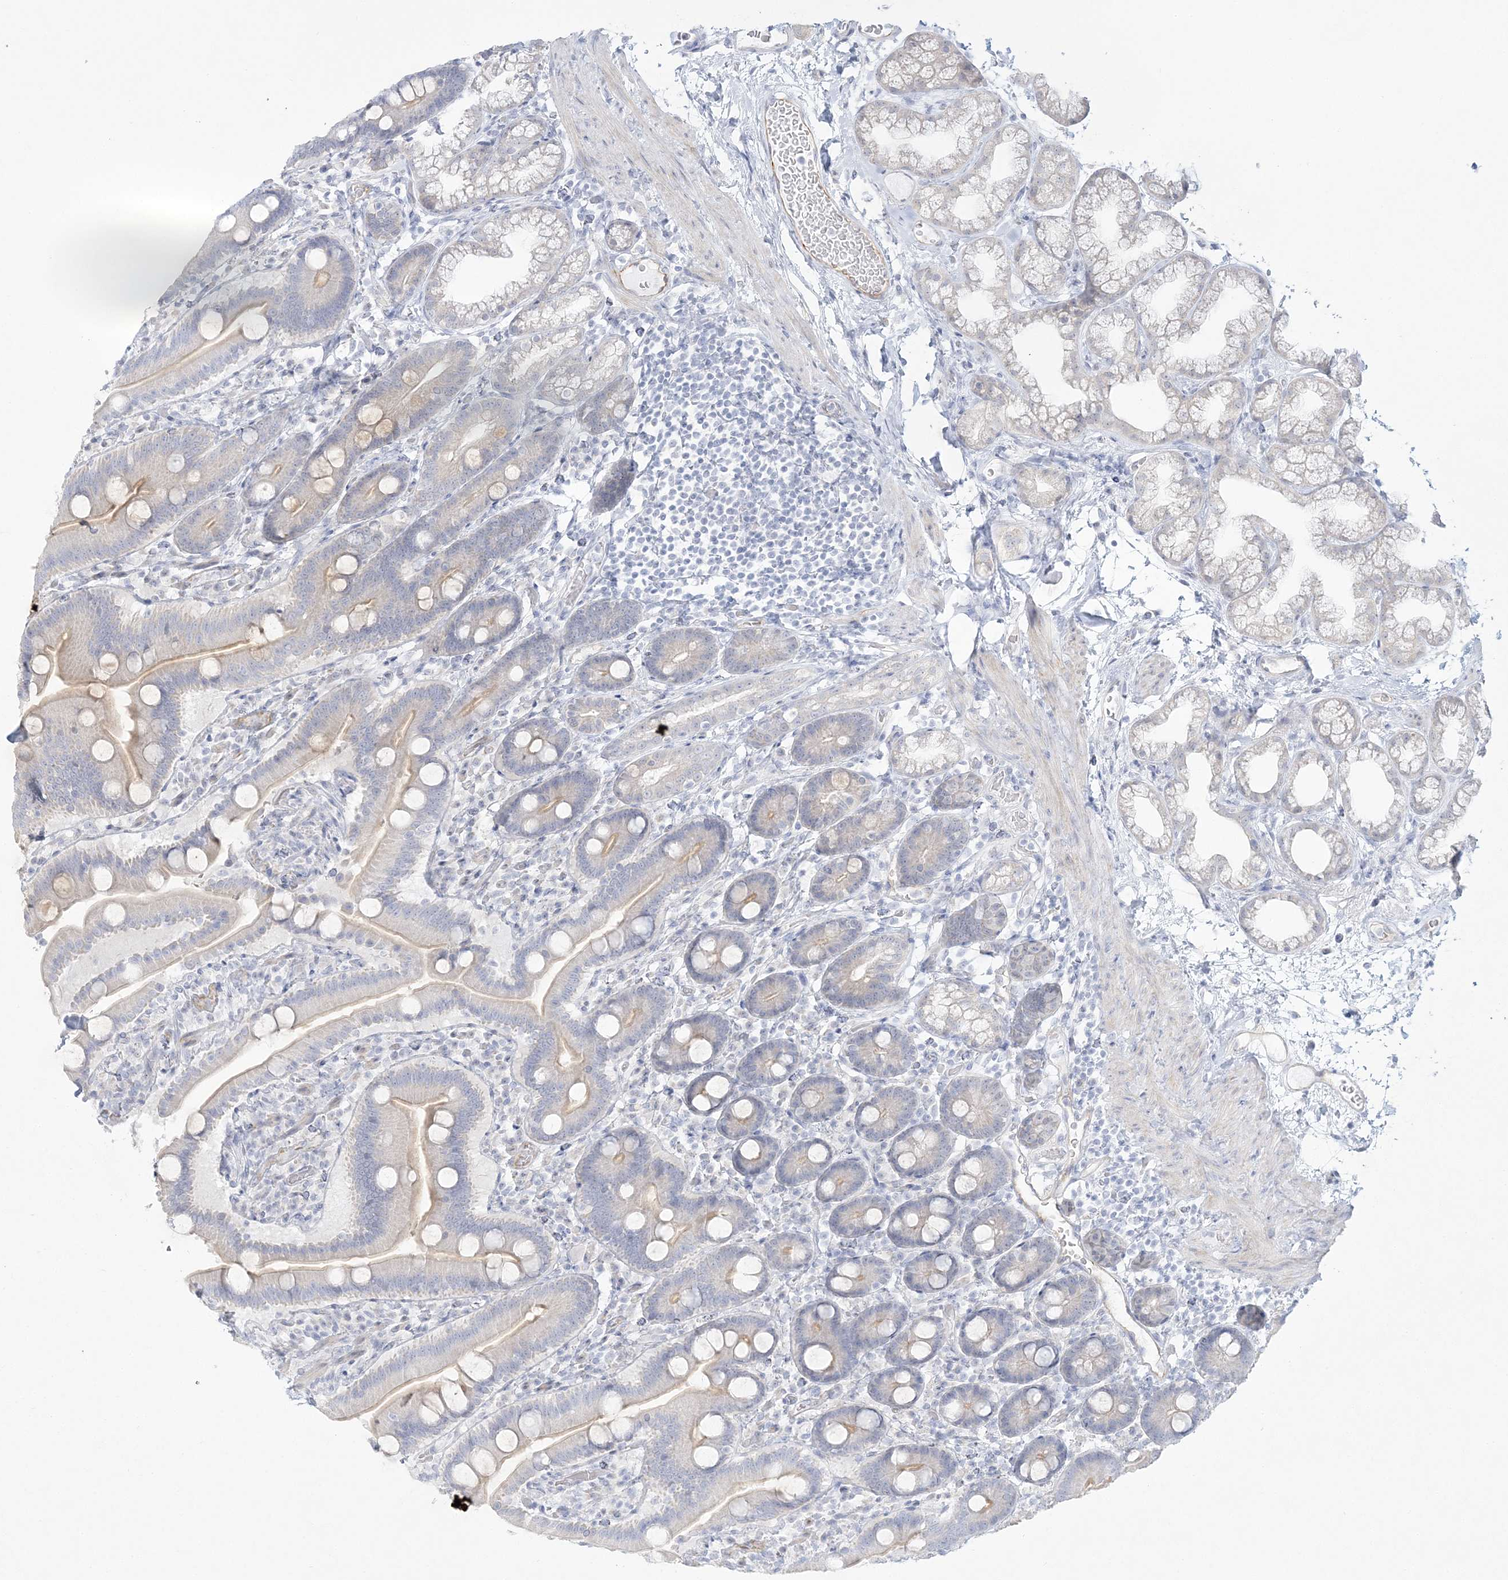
{"staining": {"intensity": "weak", "quantity": "25%-75%", "location": "cytoplasmic/membranous"}, "tissue": "duodenum", "cell_type": "Glandular cells", "image_type": "normal", "snomed": [{"axis": "morphology", "description": "Normal tissue, NOS"}, {"axis": "topography", "description": "Duodenum"}], "caption": "Immunohistochemical staining of benign duodenum demonstrates 25%-75% levels of weak cytoplasmic/membranous protein expression in about 25%-75% of glandular cells.", "gene": "ENSG00000288637", "patient": {"sex": "male", "age": 55}}